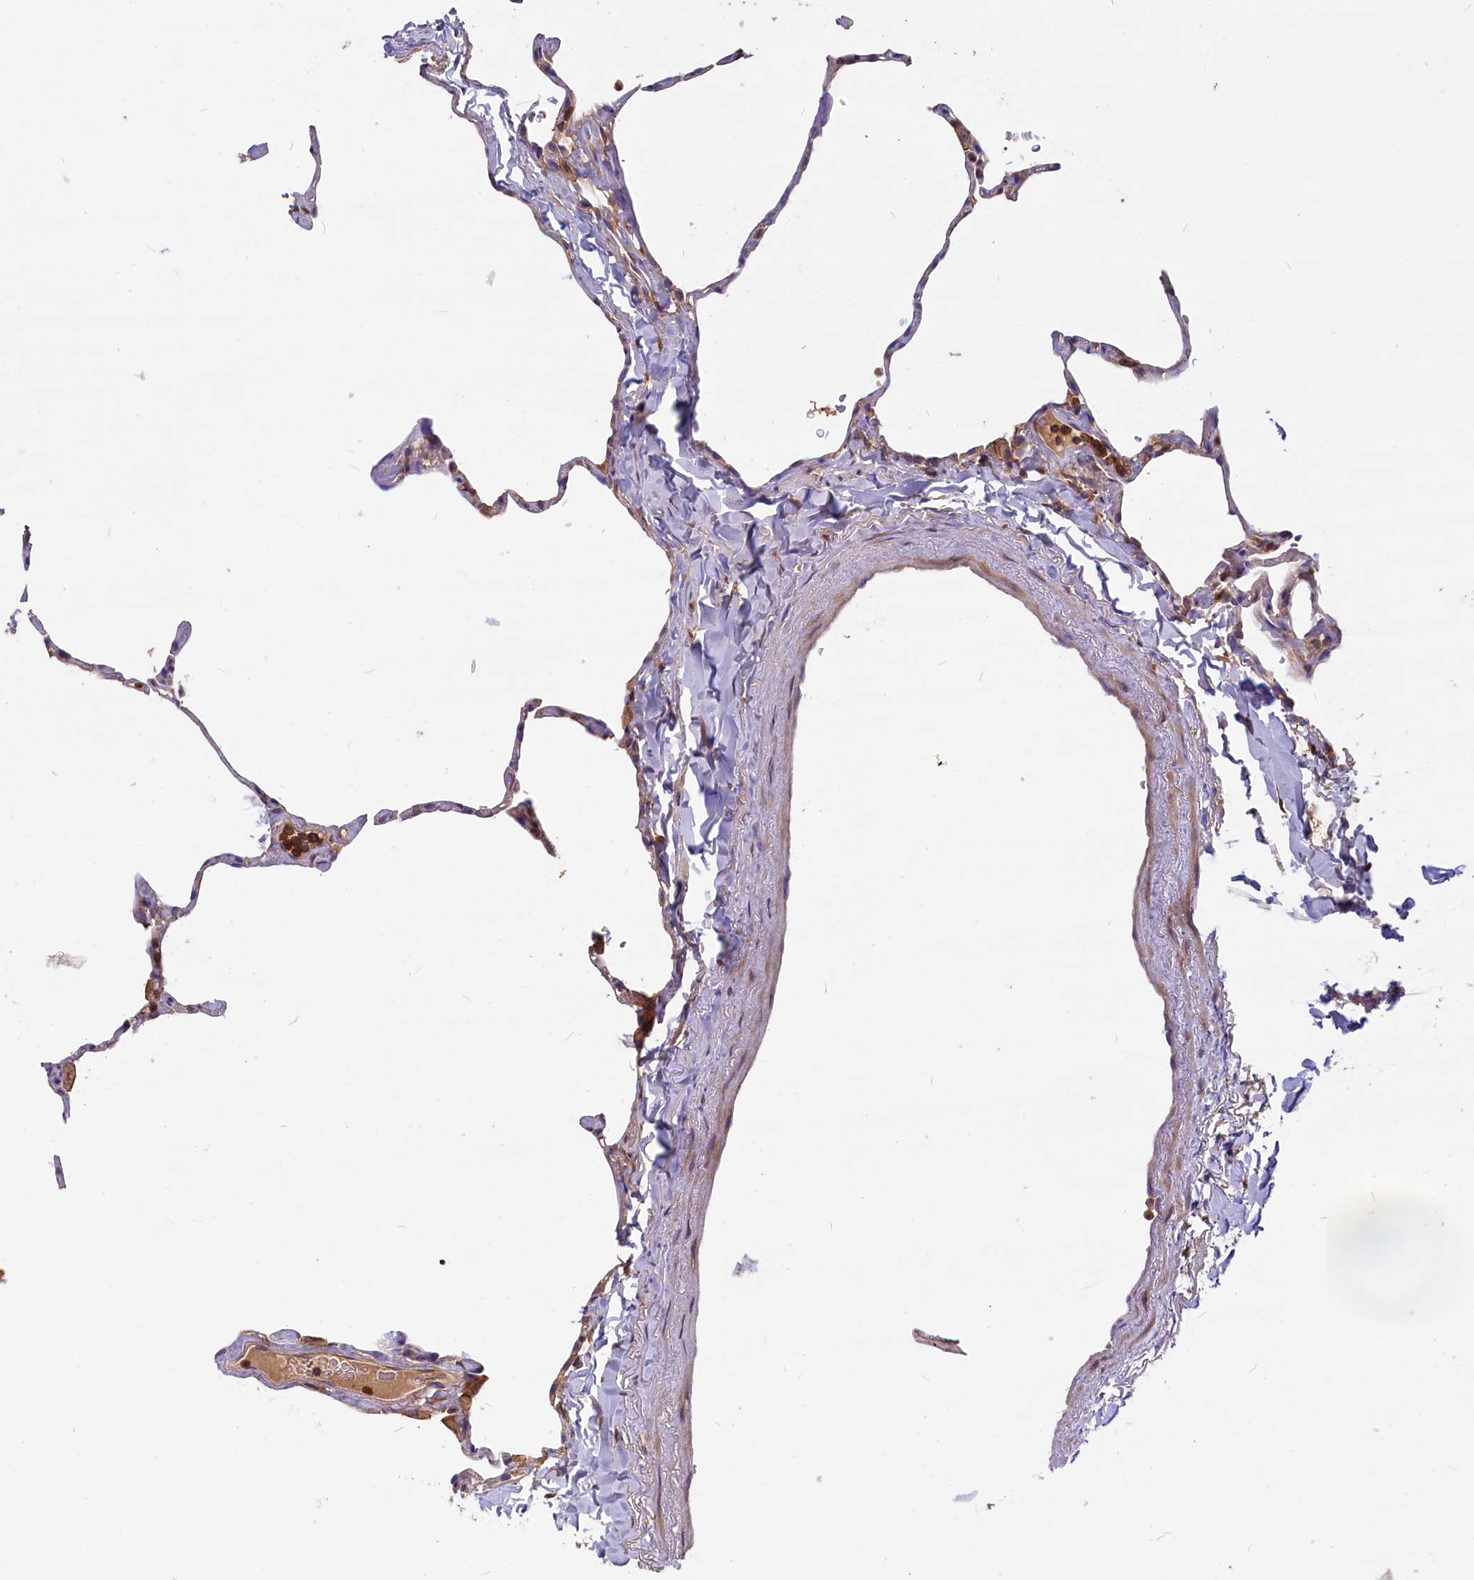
{"staining": {"intensity": "negative", "quantity": "none", "location": "none"}, "tissue": "lung", "cell_type": "Alveolar cells", "image_type": "normal", "snomed": [{"axis": "morphology", "description": "Normal tissue, NOS"}, {"axis": "topography", "description": "Lung"}], "caption": "High power microscopy histopathology image of an IHC photomicrograph of benign lung, revealing no significant positivity in alveolar cells. Nuclei are stained in blue.", "gene": "MYO9B", "patient": {"sex": "male", "age": 65}}